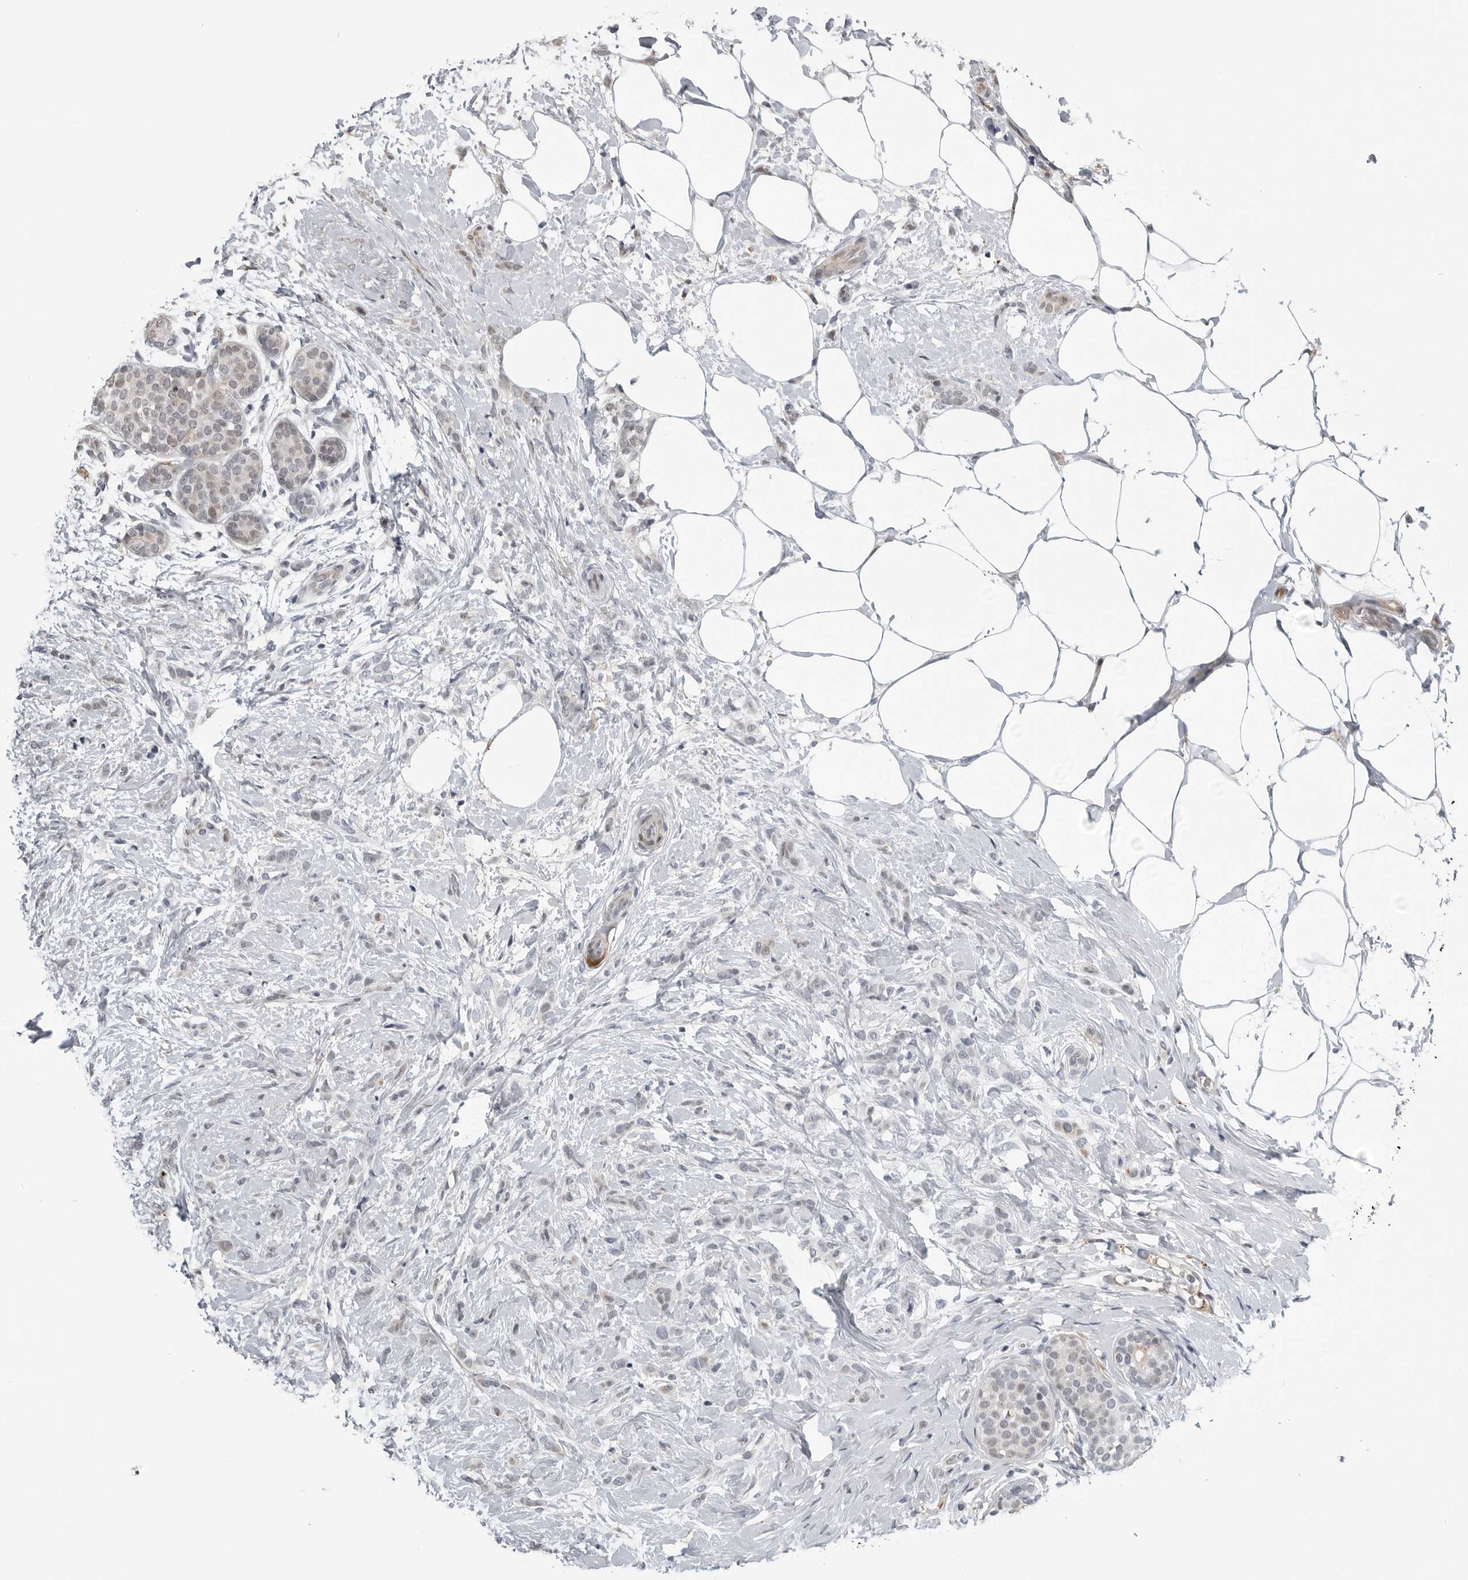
{"staining": {"intensity": "negative", "quantity": "none", "location": "none"}, "tissue": "breast cancer", "cell_type": "Tumor cells", "image_type": "cancer", "snomed": [{"axis": "morphology", "description": "Lobular carcinoma, in situ"}, {"axis": "morphology", "description": "Lobular carcinoma"}, {"axis": "topography", "description": "Breast"}], "caption": "An immunohistochemistry (IHC) micrograph of breast lobular carcinoma in situ is shown. There is no staining in tumor cells of breast lobular carcinoma in situ.", "gene": "CXCR5", "patient": {"sex": "female", "age": 41}}